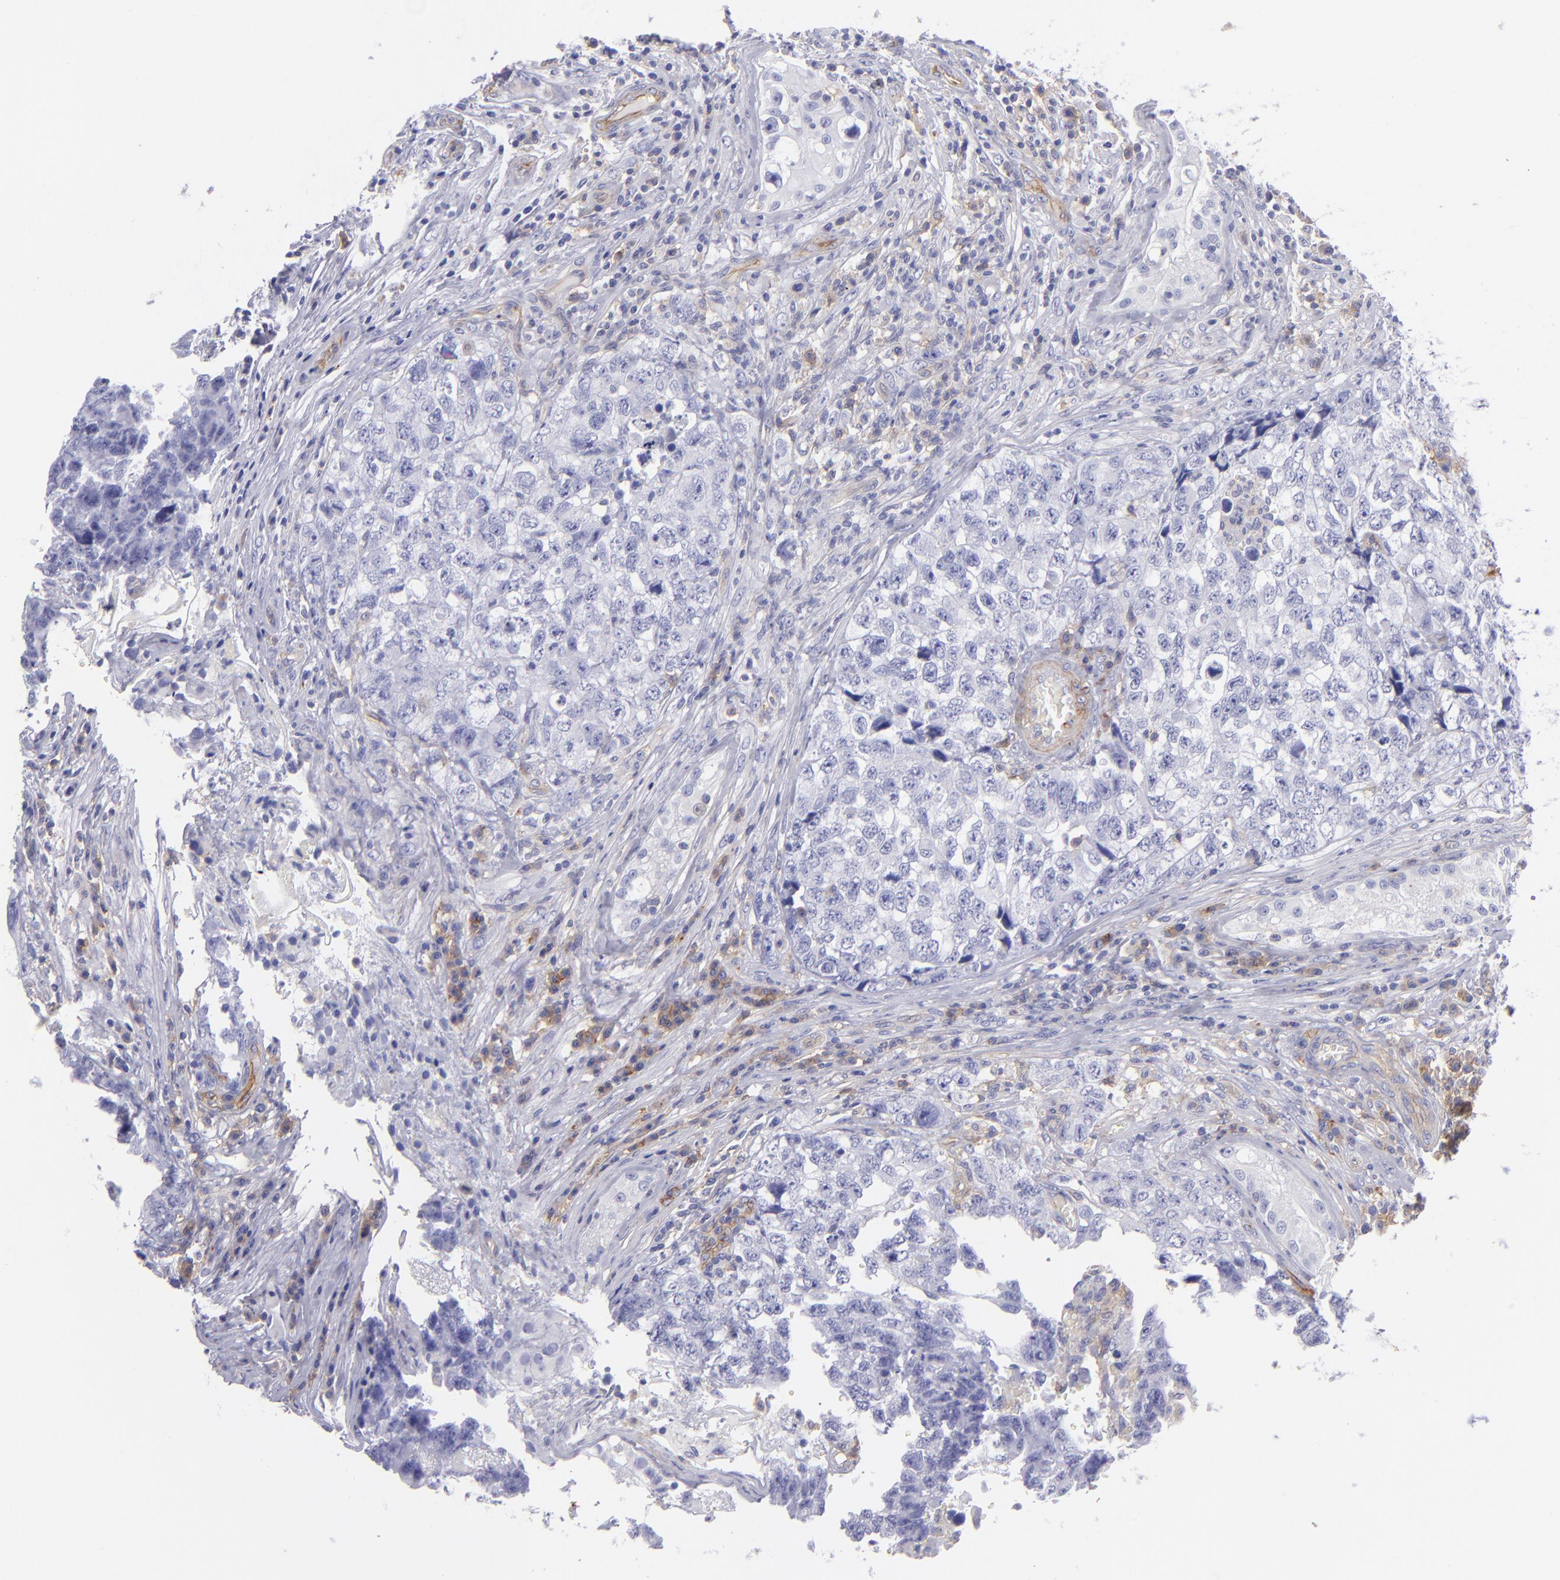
{"staining": {"intensity": "negative", "quantity": "none", "location": "none"}, "tissue": "testis cancer", "cell_type": "Tumor cells", "image_type": "cancer", "snomed": [{"axis": "morphology", "description": "Carcinoma, Embryonal, NOS"}, {"axis": "topography", "description": "Testis"}], "caption": "There is no significant expression in tumor cells of embryonal carcinoma (testis).", "gene": "ENTPD1", "patient": {"sex": "male", "age": 31}}